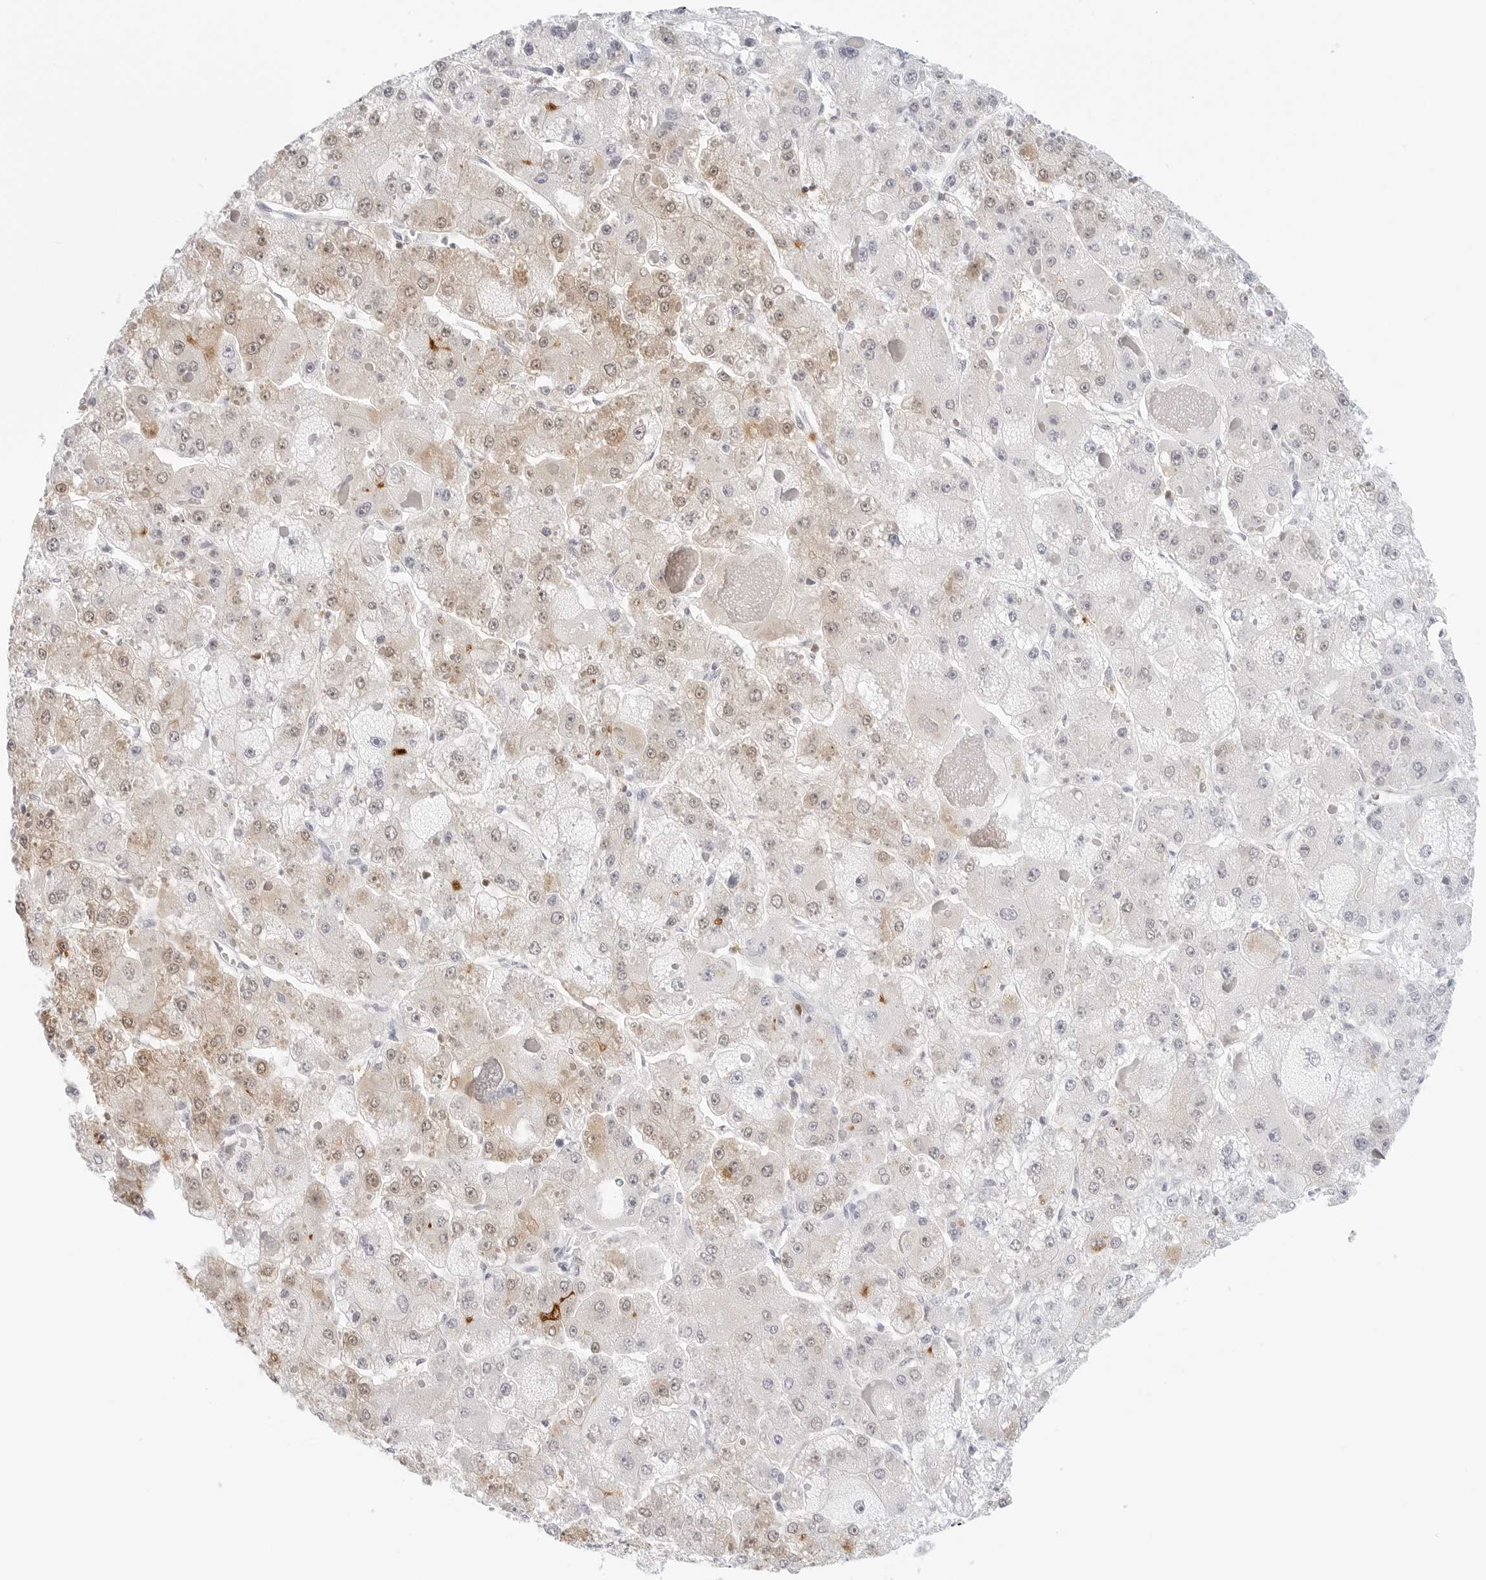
{"staining": {"intensity": "weak", "quantity": "25%-75%", "location": "cytoplasmic/membranous,nuclear"}, "tissue": "liver cancer", "cell_type": "Tumor cells", "image_type": "cancer", "snomed": [{"axis": "morphology", "description": "Carcinoma, Hepatocellular, NOS"}, {"axis": "topography", "description": "Liver"}], "caption": "High-power microscopy captured an IHC micrograph of liver hepatocellular carcinoma, revealing weak cytoplasmic/membranous and nuclear positivity in about 25%-75% of tumor cells.", "gene": "SLC9A3R1", "patient": {"sex": "female", "age": 73}}